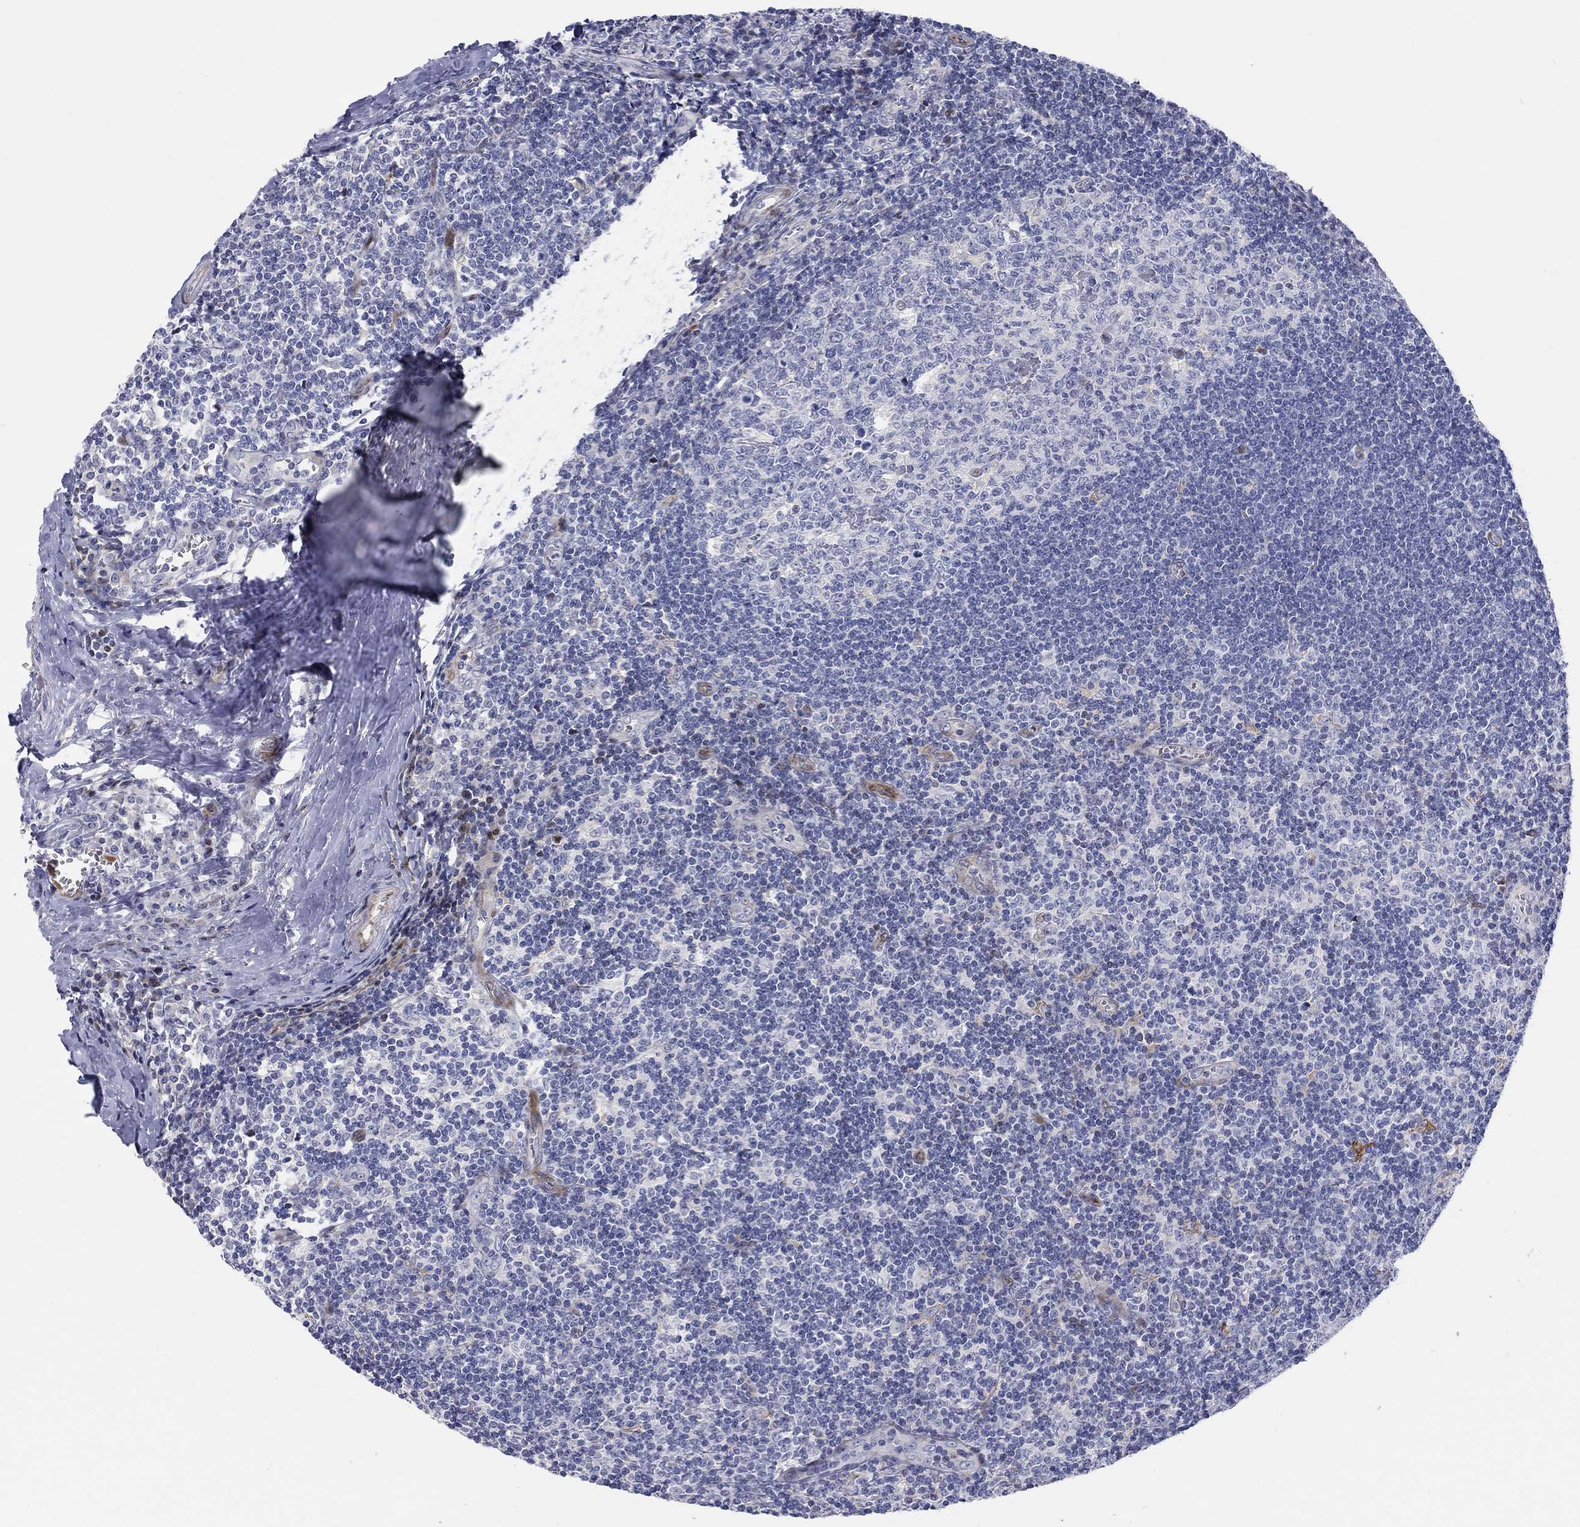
{"staining": {"intensity": "negative", "quantity": "none", "location": "none"}, "tissue": "tonsil", "cell_type": "Germinal center cells", "image_type": "normal", "snomed": [{"axis": "morphology", "description": "Normal tissue, NOS"}, {"axis": "topography", "description": "Tonsil"}], "caption": "Immunohistochemistry (IHC) micrograph of benign tonsil: tonsil stained with DAB reveals no significant protein positivity in germinal center cells.", "gene": "ARHGAP36", "patient": {"sex": "male", "age": 33}}